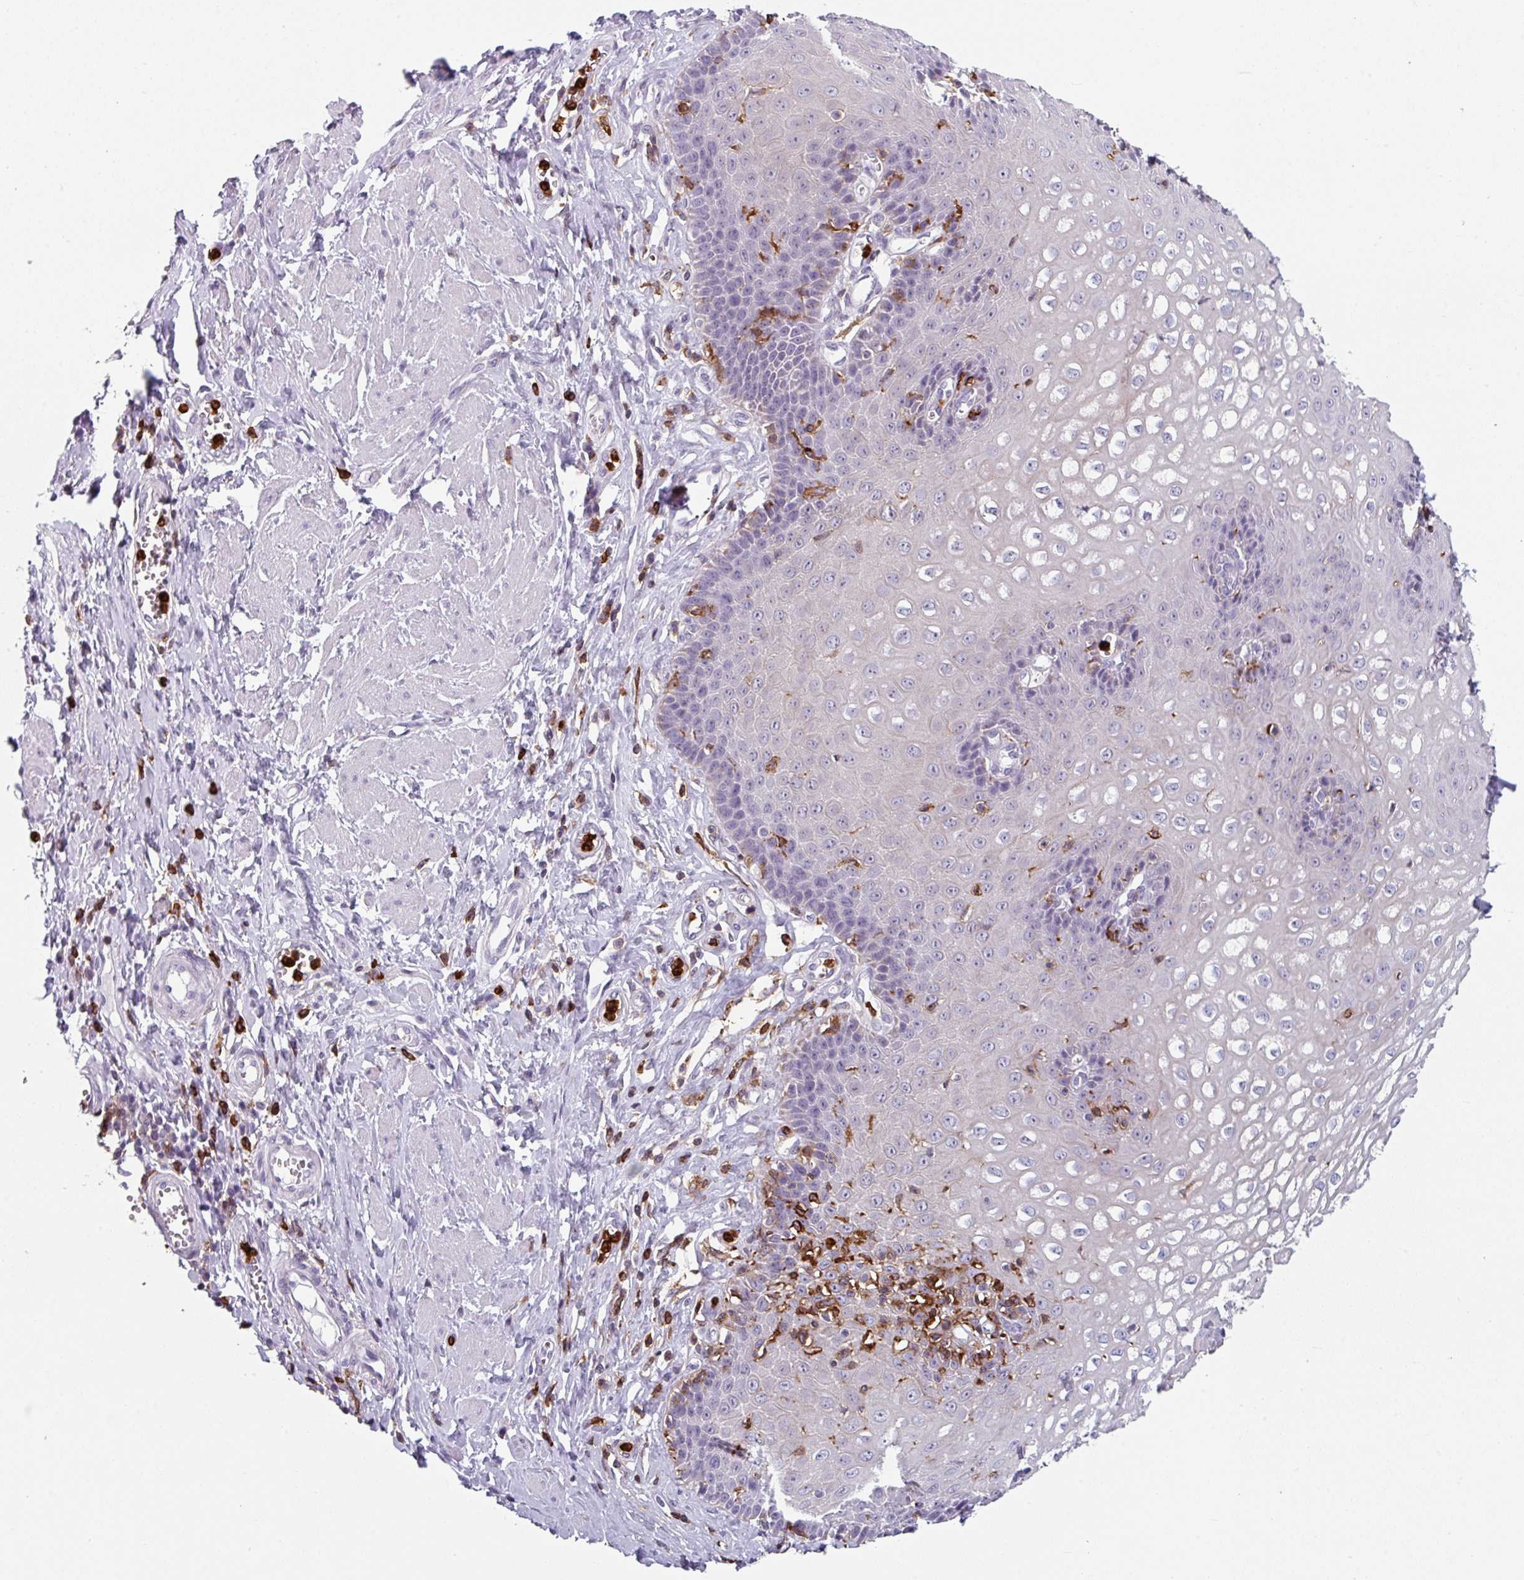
{"staining": {"intensity": "negative", "quantity": "none", "location": "none"}, "tissue": "esophagus", "cell_type": "Squamous epithelial cells", "image_type": "normal", "snomed": [{"axis": "morphology", "description": "Normal tissue, NOS"}, {"axis": "topography", "description": "Esophagus"}], "caption": "Protein analysis of unremarkable esophagus shows no significant expression in squamous epithelial cells. (Stains: DAB (3,3'-diaminobenzidine) immunohistochemistry with hematoxylin counter stain, Microscopy: brightfield microscopy at high magnification).", "gene": "EXOSC5", "patient": {"sex": "male", "age": 67}}